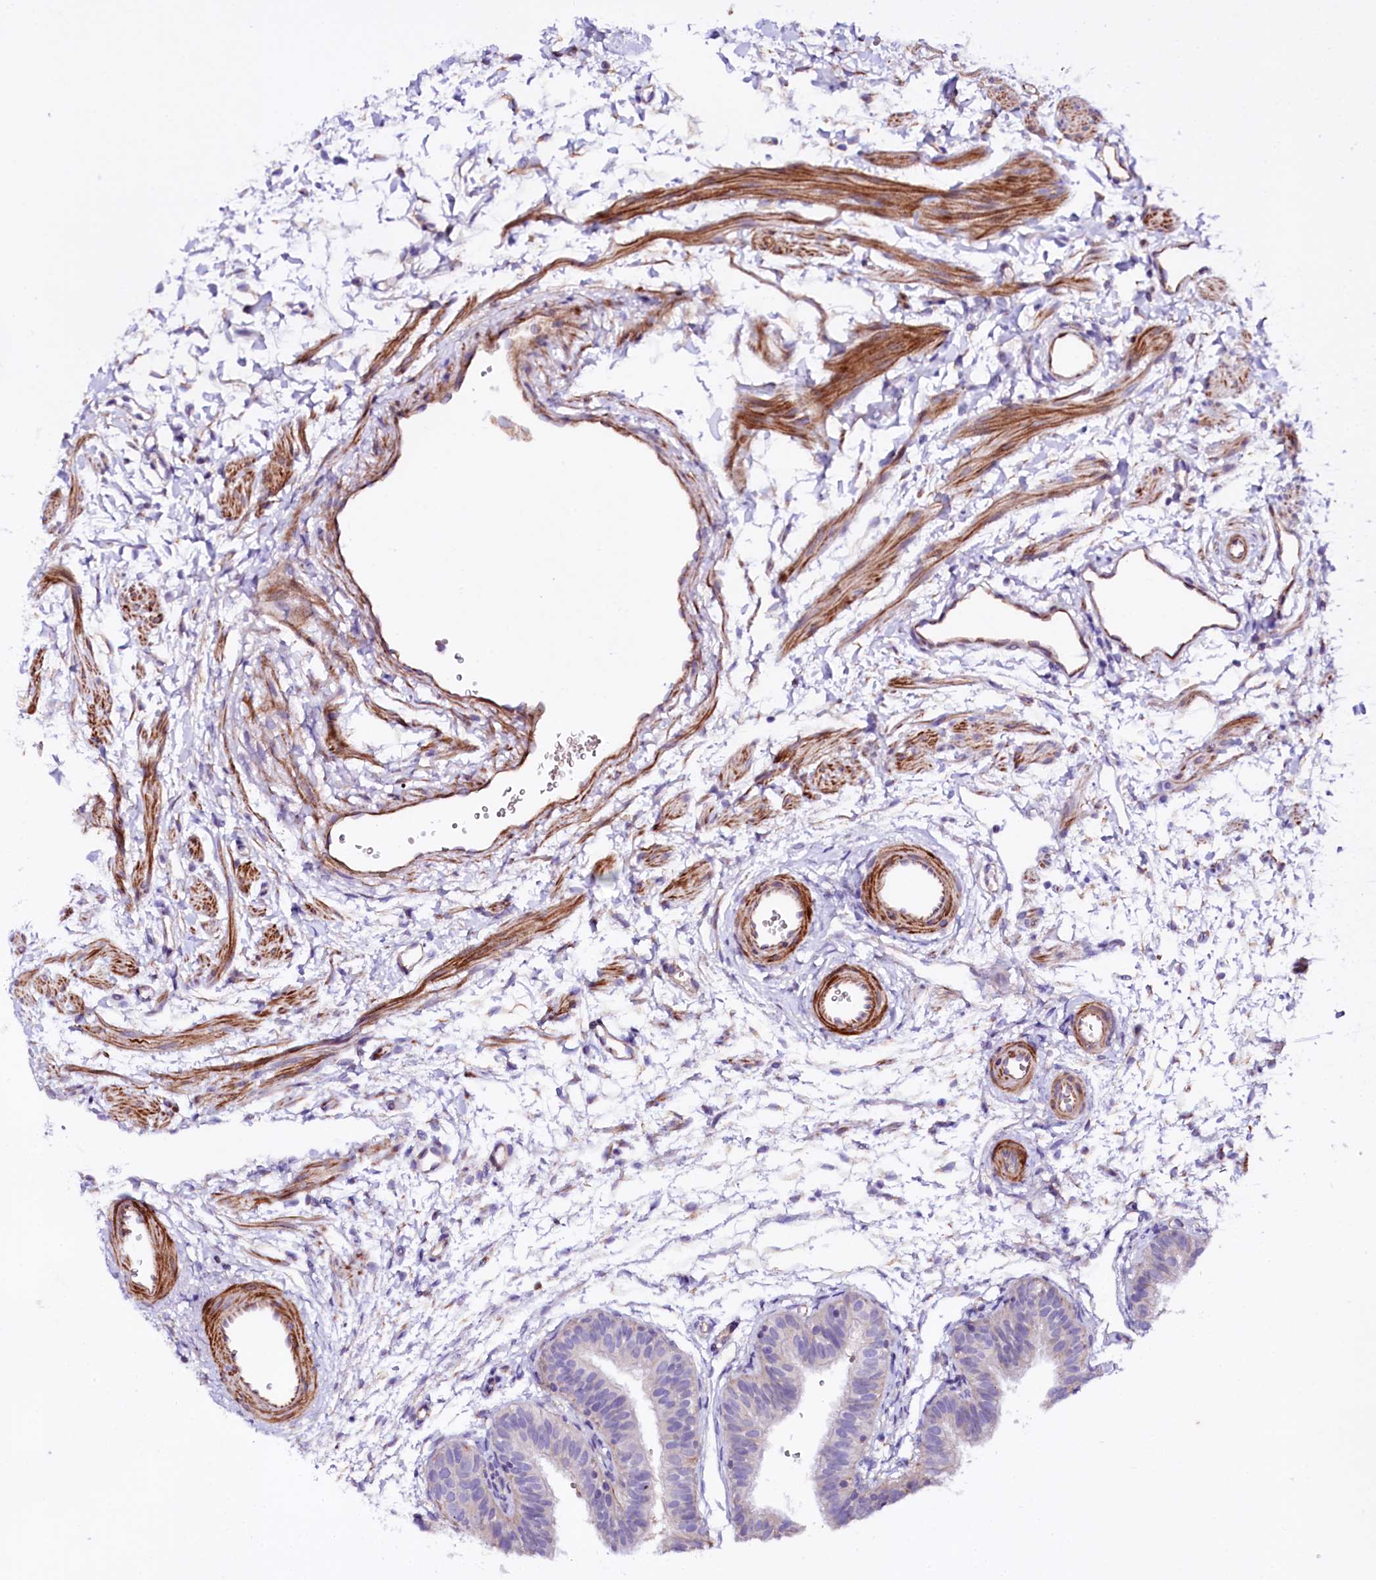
{"staining": {"intensity": "weak", "quantity": "<25%", "location": "cytoplasmic/membranous"}, "tissue": "fallopian tube", "cell_type": "Glandular cells", "image_type": "normal", "snomed": [{"axis": "morphology", "description": "Normal tissue, NOS"}, {"axis": "topography", "description": "Fallopian tube"}], "caption": "Immunohistochemical staining of unremarkable human fallopian tube exhibits no significant staining in glandular cells. (Immunohistochemistry (ihc), brightfield microscopy, high magnification).", "gene": "SLC7A1", "patient": {"sex": "female", "age": 35}}